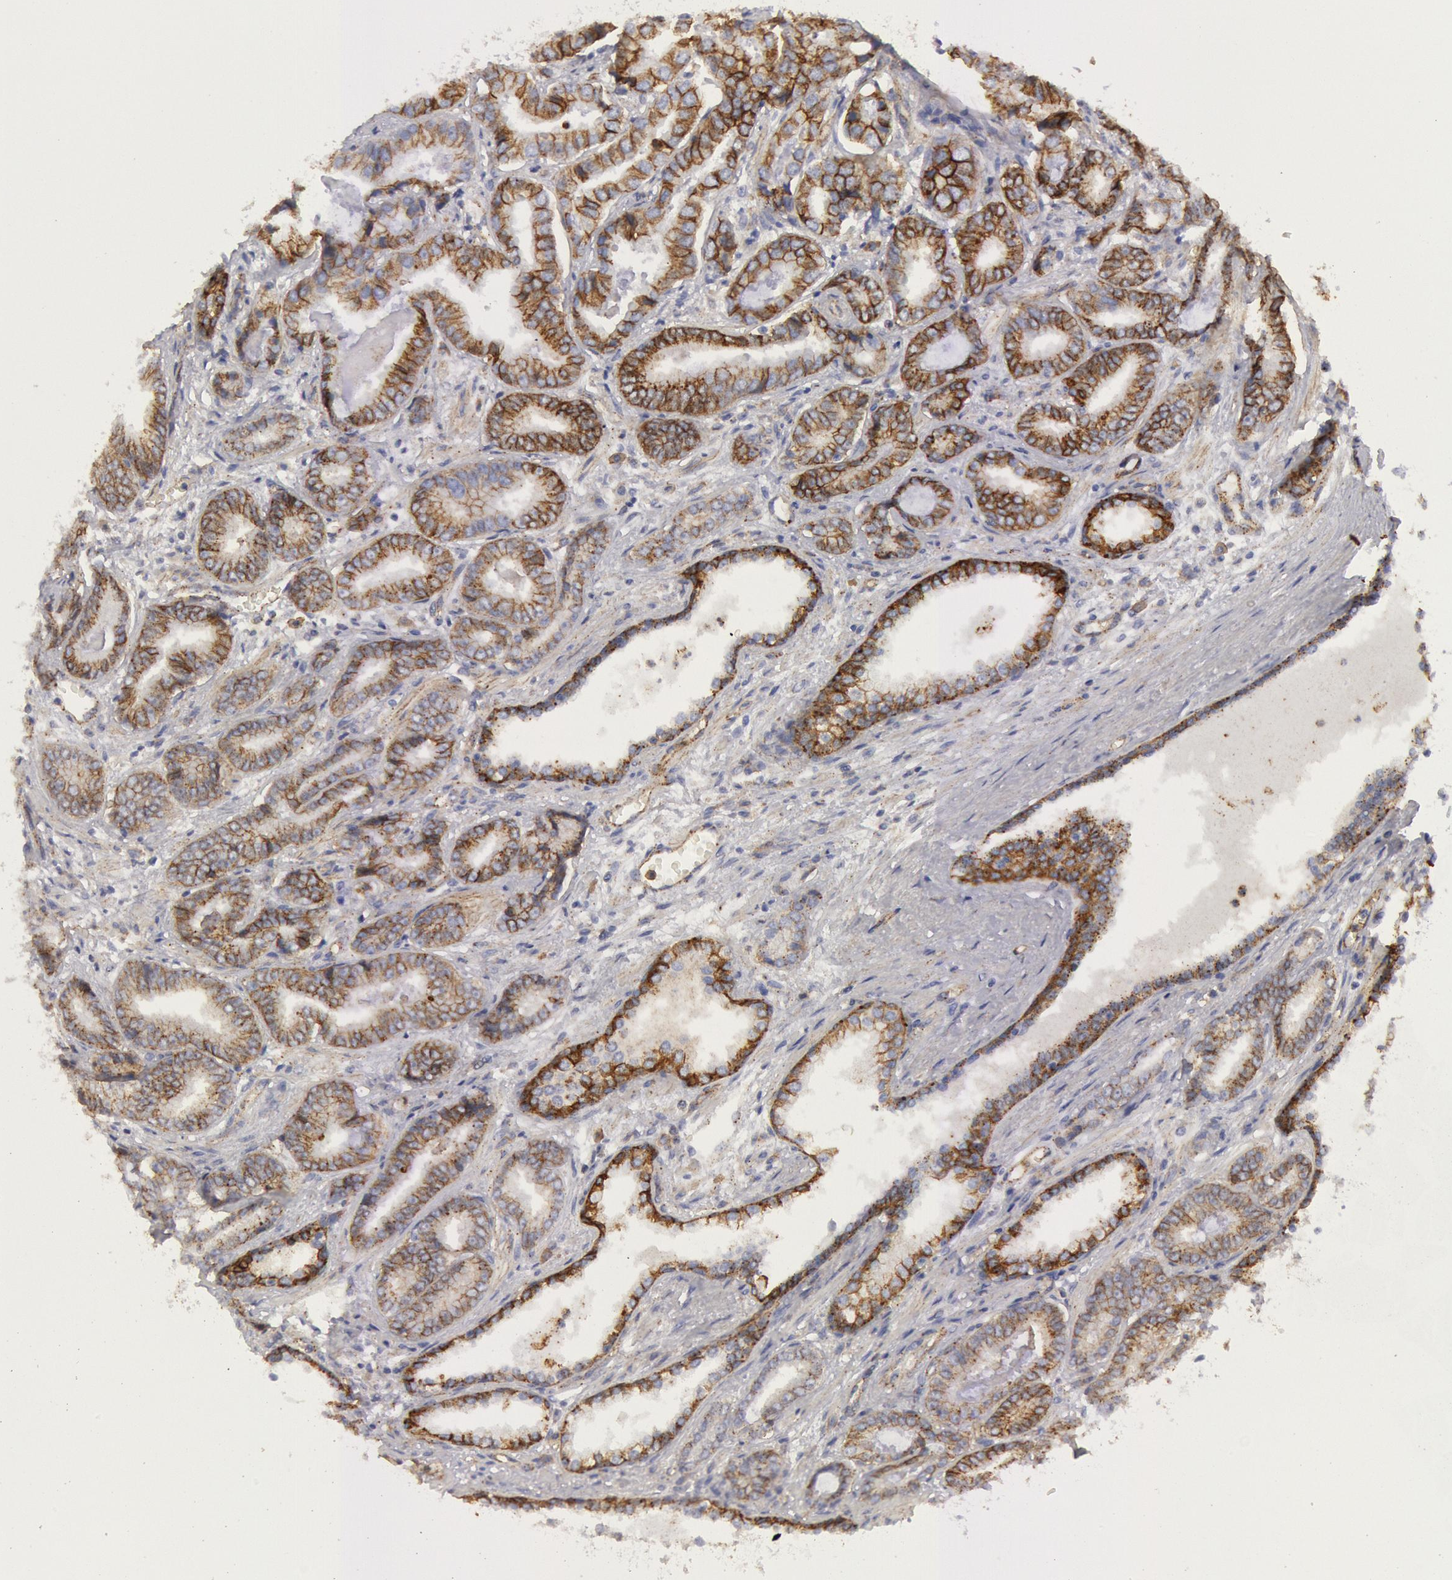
{"staining": {"intensity": "weak", "quantity": "25%-75%", "location": "cytoplasmic/membranous"}, "tissue": "prostate cancer", "cell_type": "Tumor cells", "image_type": "cancer", "snomed": [{"axis": "morphology", "description": "Adenocarcinoma, Low grade"}, {"axis": "topography", "description": "Prostate"}], "caption": "There is low levels of weak cytoplasmic/membranous positivity in tumor cells of prostate cancer (adenocarcinoma (low-grade)), as demonstrated by immunohistochemical staining (brown color).", "gene": "FLOT1", "patient": {"sex": "male", "age": 65}}